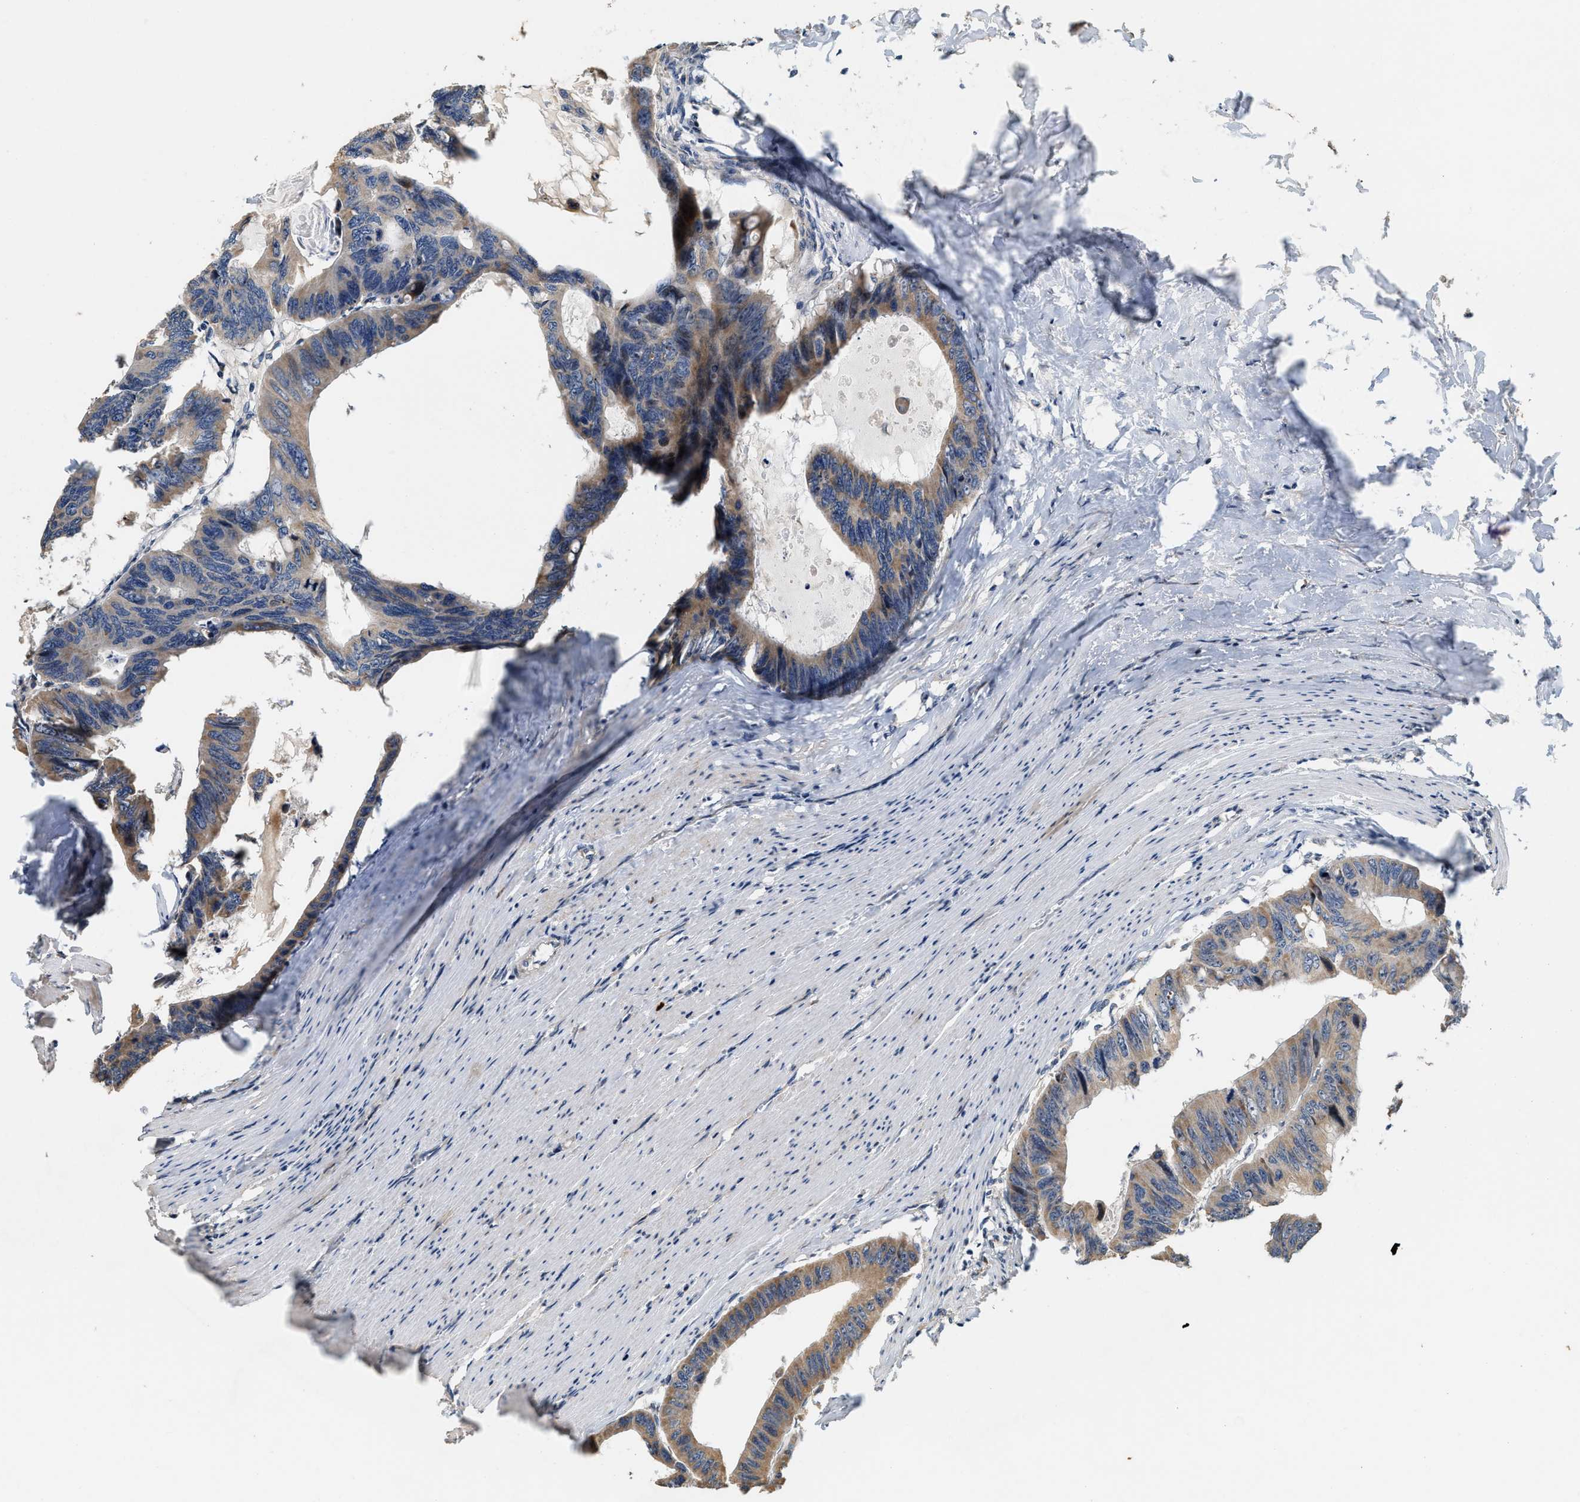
{"staining": {"intensity": "moderate", "quantity": ">75%", "location": "cytoplasmic/membranous"}, "tissue": "colorectal cancer", "cell_type": "Tumor cells", "image_type": "cancer", "snomed": [{"axis": "morphology", "description": "Adenocarcinoma, NOS"}, {"axis": "topography", "description": "Colon"}], "caption": "Adenocarcinoma (colorectal) tissue displays moderate cytoplasmic/membranous expression in about >75% of tumor cells (Brightfield microscopy of DAB IHC at high magnification).", "gene": "ELP2", "patient": {"sex": "female", "age": 55}}